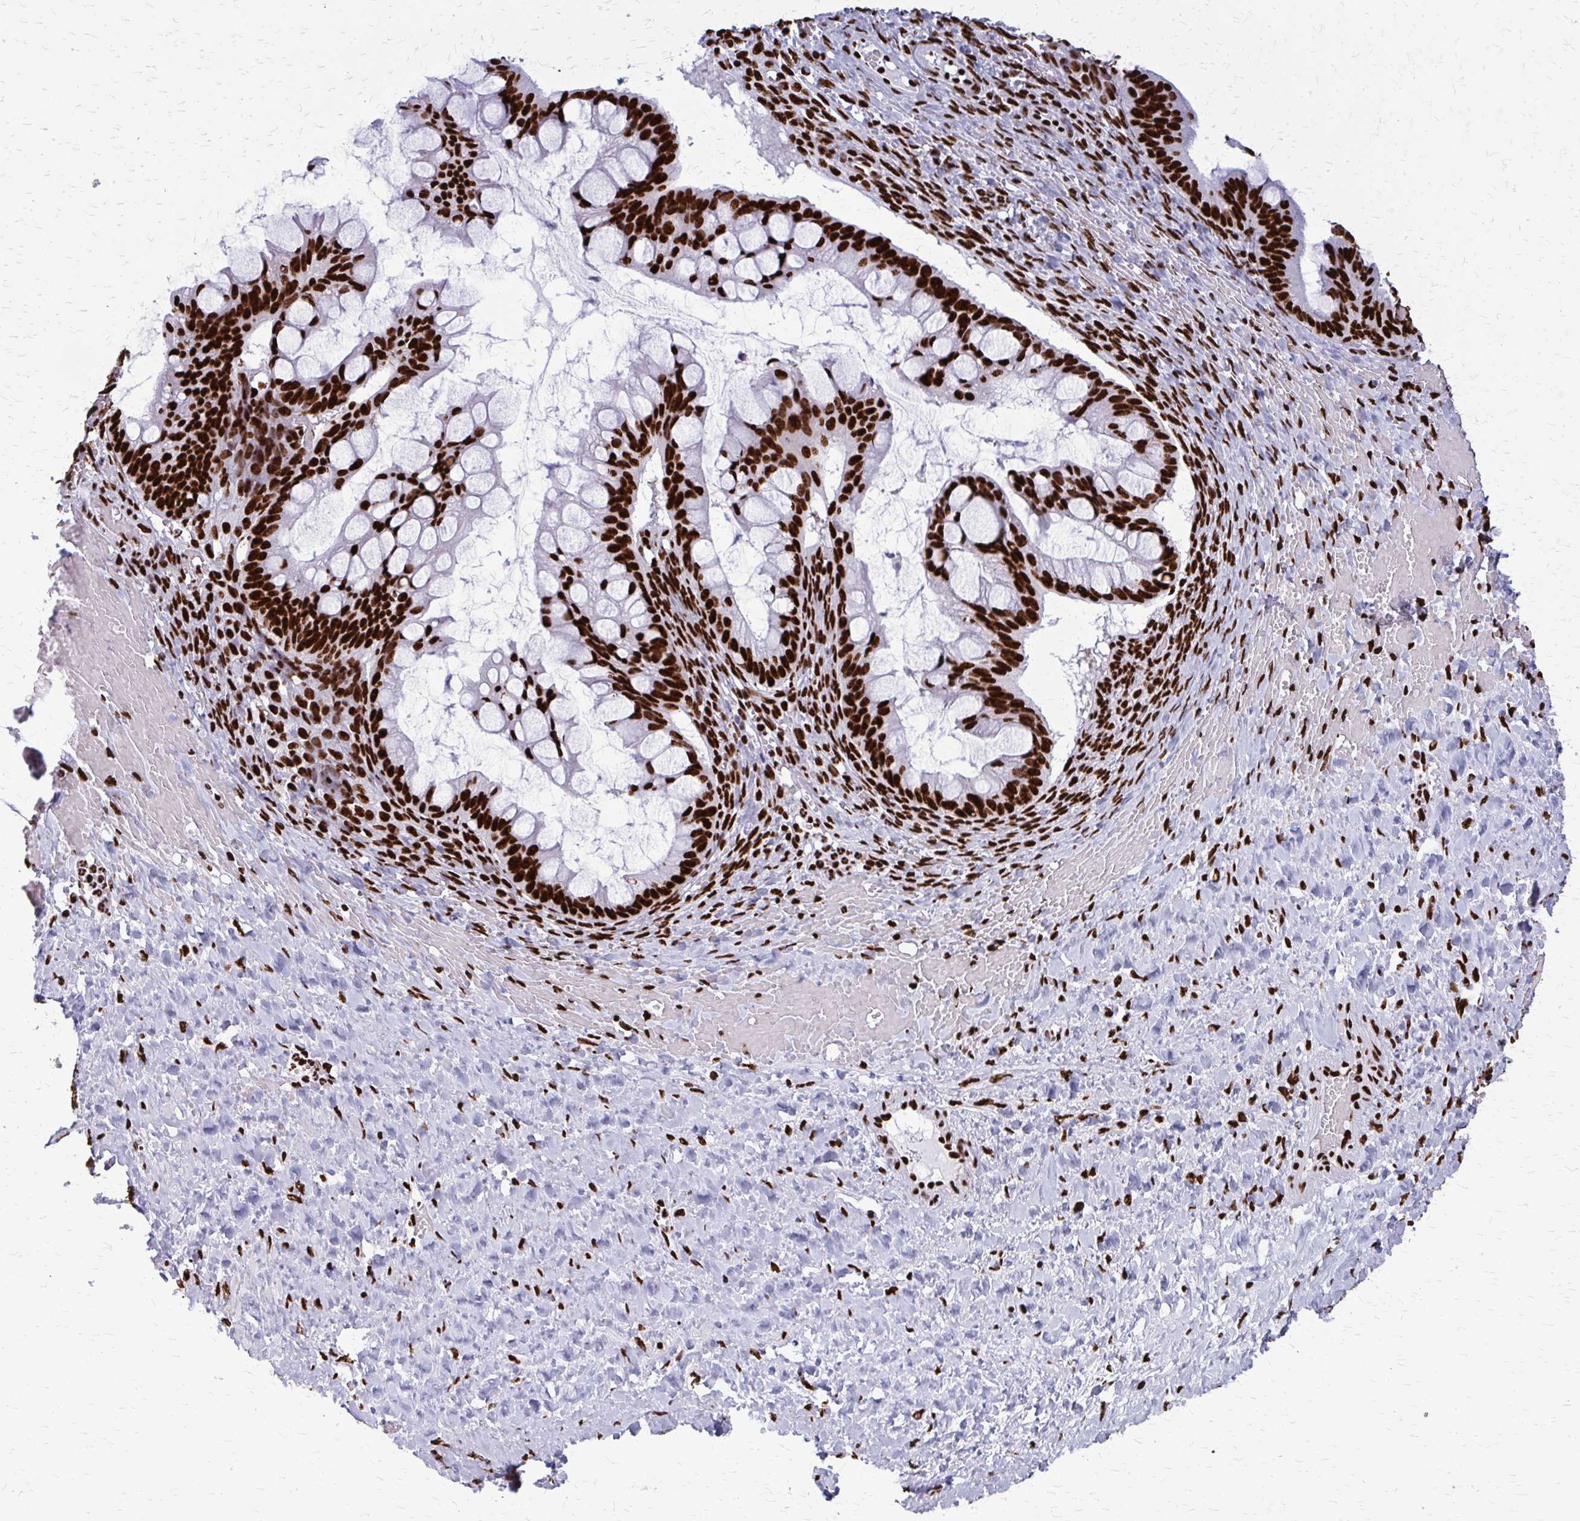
{"staining": {"intensity": "strong", "quantity": ">75%", "location": "nuclear"}, "tissue": "ovarian cancer", "cell_type": "Tumor cells", "image_type": "cancer", "snomed": [{"axis": "morphology", "description": "Cystadenocarcinoma, mucinous, NOS"}, {"axis": "topography", "description": "Ovary"}], "caption": "Immunohistochemical staining of ovarian mucinous cystadenocarcinoma reveals strong nuclear protein staining in about >75% of tumor cells.", "gene": "SFPQ", "patient": {"sex": "female", "age": 73}}